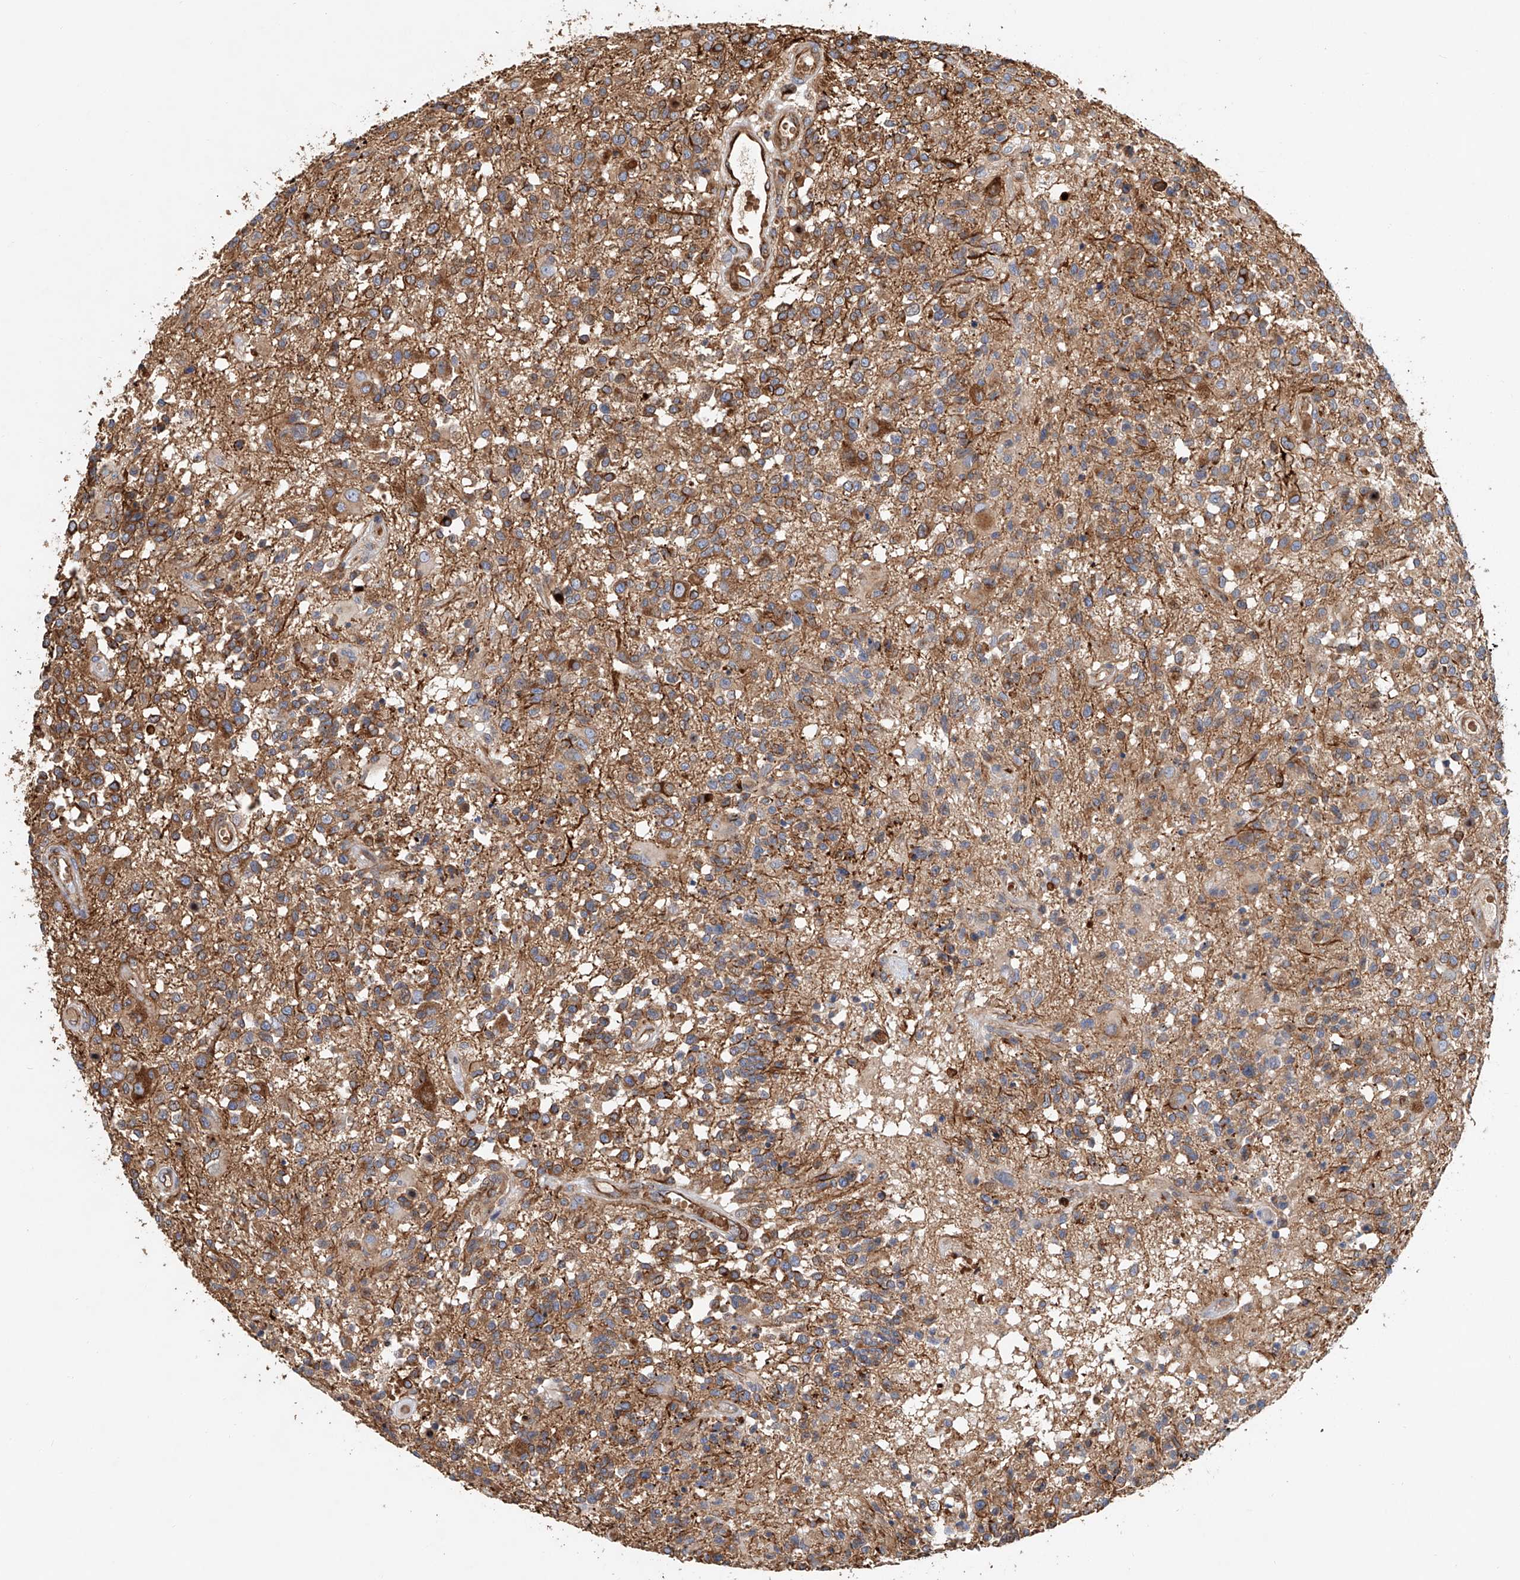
{"staining": {"intensity": "moderate", "quantity": ">75%", "location": "cytoplasmic/membranous"}, "tissue": "glioma", "cell_type": "Tumor cells", "image_type": "cancer", "snomed": [{"axis": "morphology", "description": "Glioma, malignant, High grade"}, {"axis": "morphology", "description": "Glioblastoma, NOS"}, {"axis": "topography", "description": "Brain"}], "caption": "Tumor cells demonstrate medium levels of moderate cytoplasmic/membranous expression in about >75% of cells in glioma.", "gene": "HGSNAT", "patient": {"sex": "male", "age": 60}}